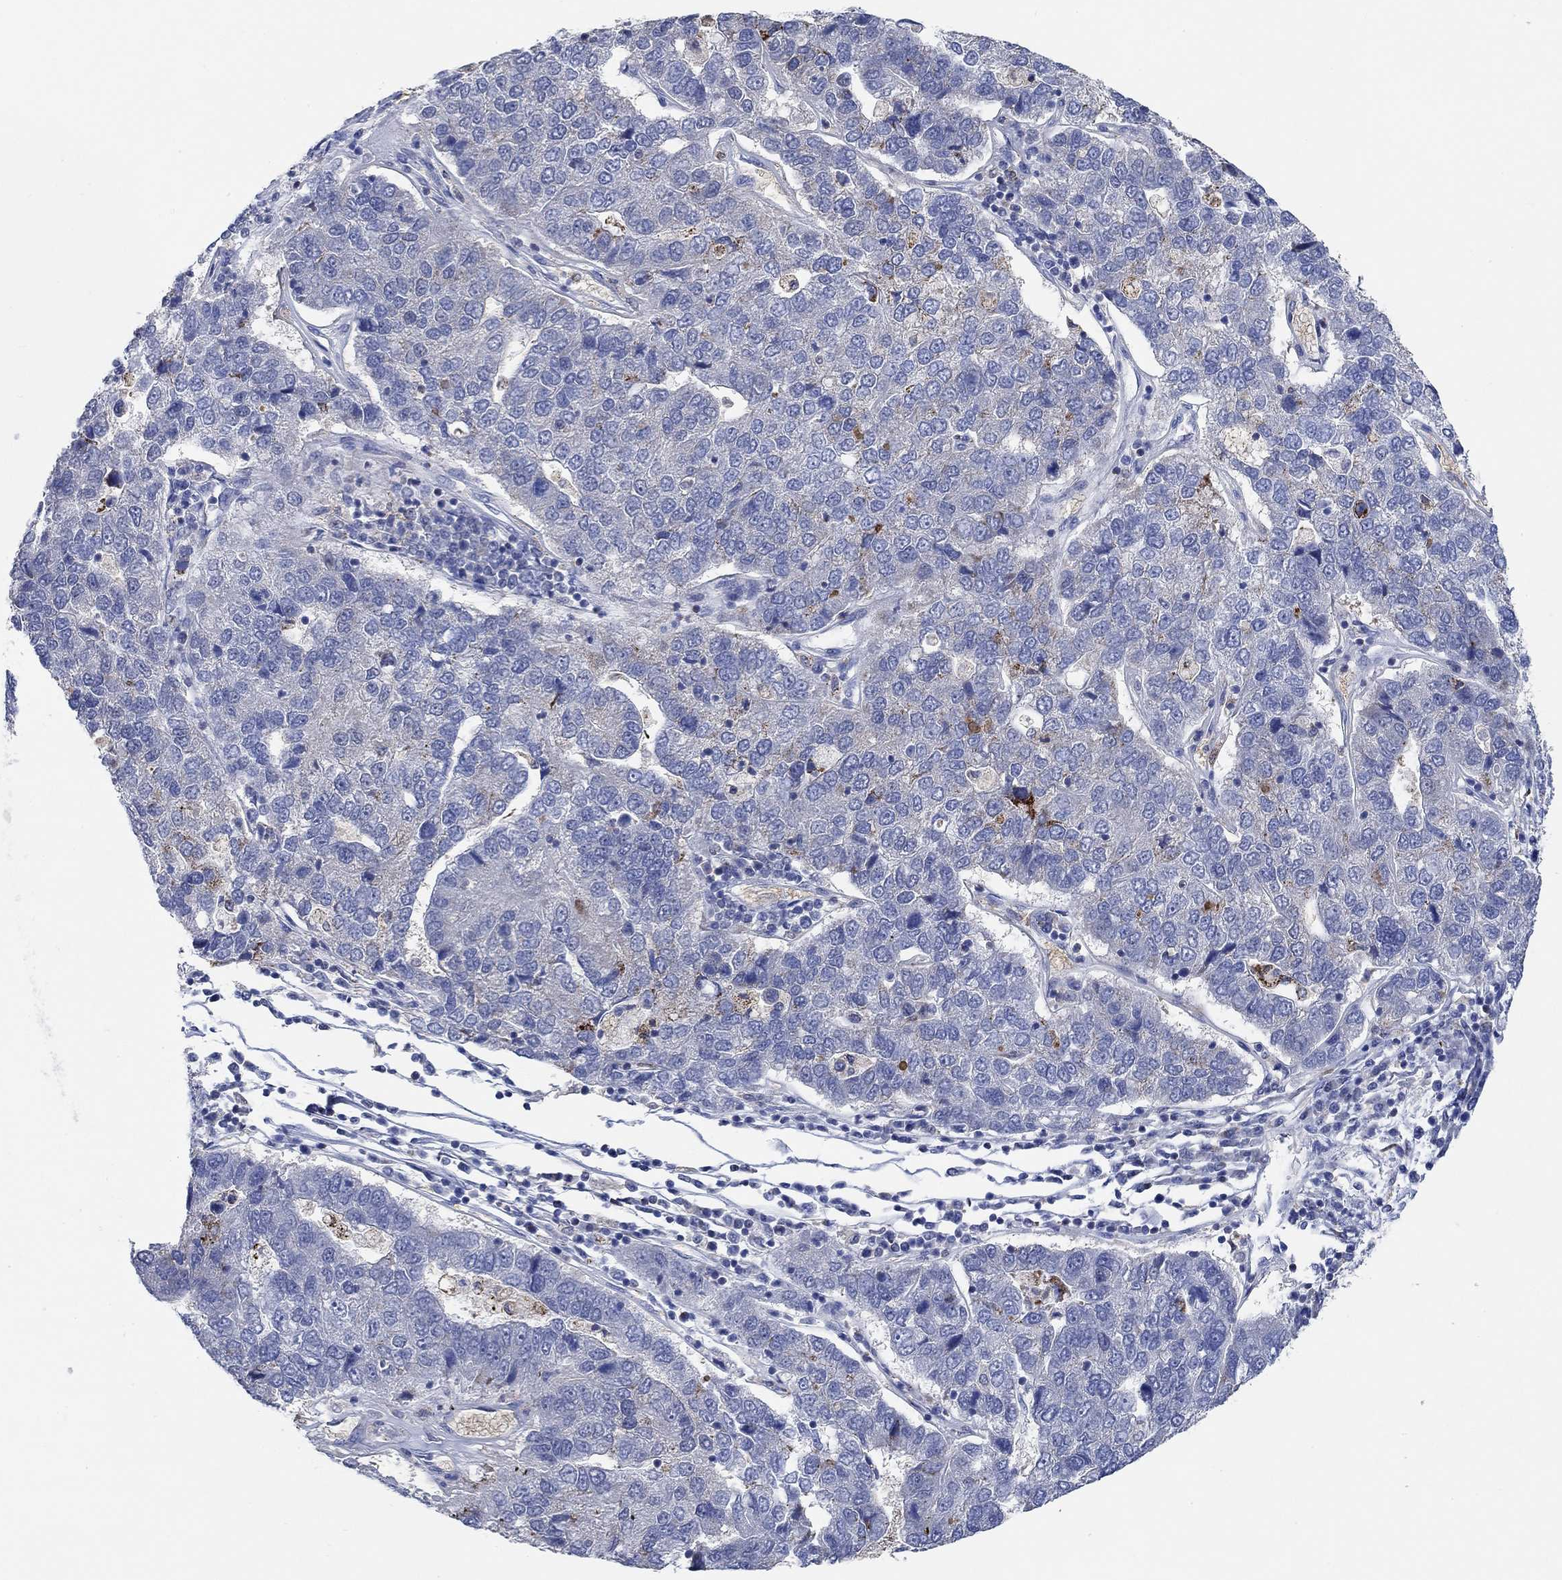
{"staining": {"intensity": "negative", "quantity": "none", "location": "none"}, "tissue": "pancreatic cancer", "cell_type": "Tumor cells", "image_type": "cancer", "snomed": [{"axis": "morphology", "description": "Adenocarcinoma, NOS"}, {"axis": "topography", "description": "Pancreas"}], "caption": "High magnification brightfield microscopy of adenocarcinoma (pancreatic) stained with DAB (brown) and counterstained with hematoxylin (blue): tumor cells show no significant positivity. Brightfield microscopy of IHC stained with DAB (brown) and hematoxylin (blue), captured at high magnification.", "gene": "MPP1", "patient": {"sex": "female", "age": 61}}